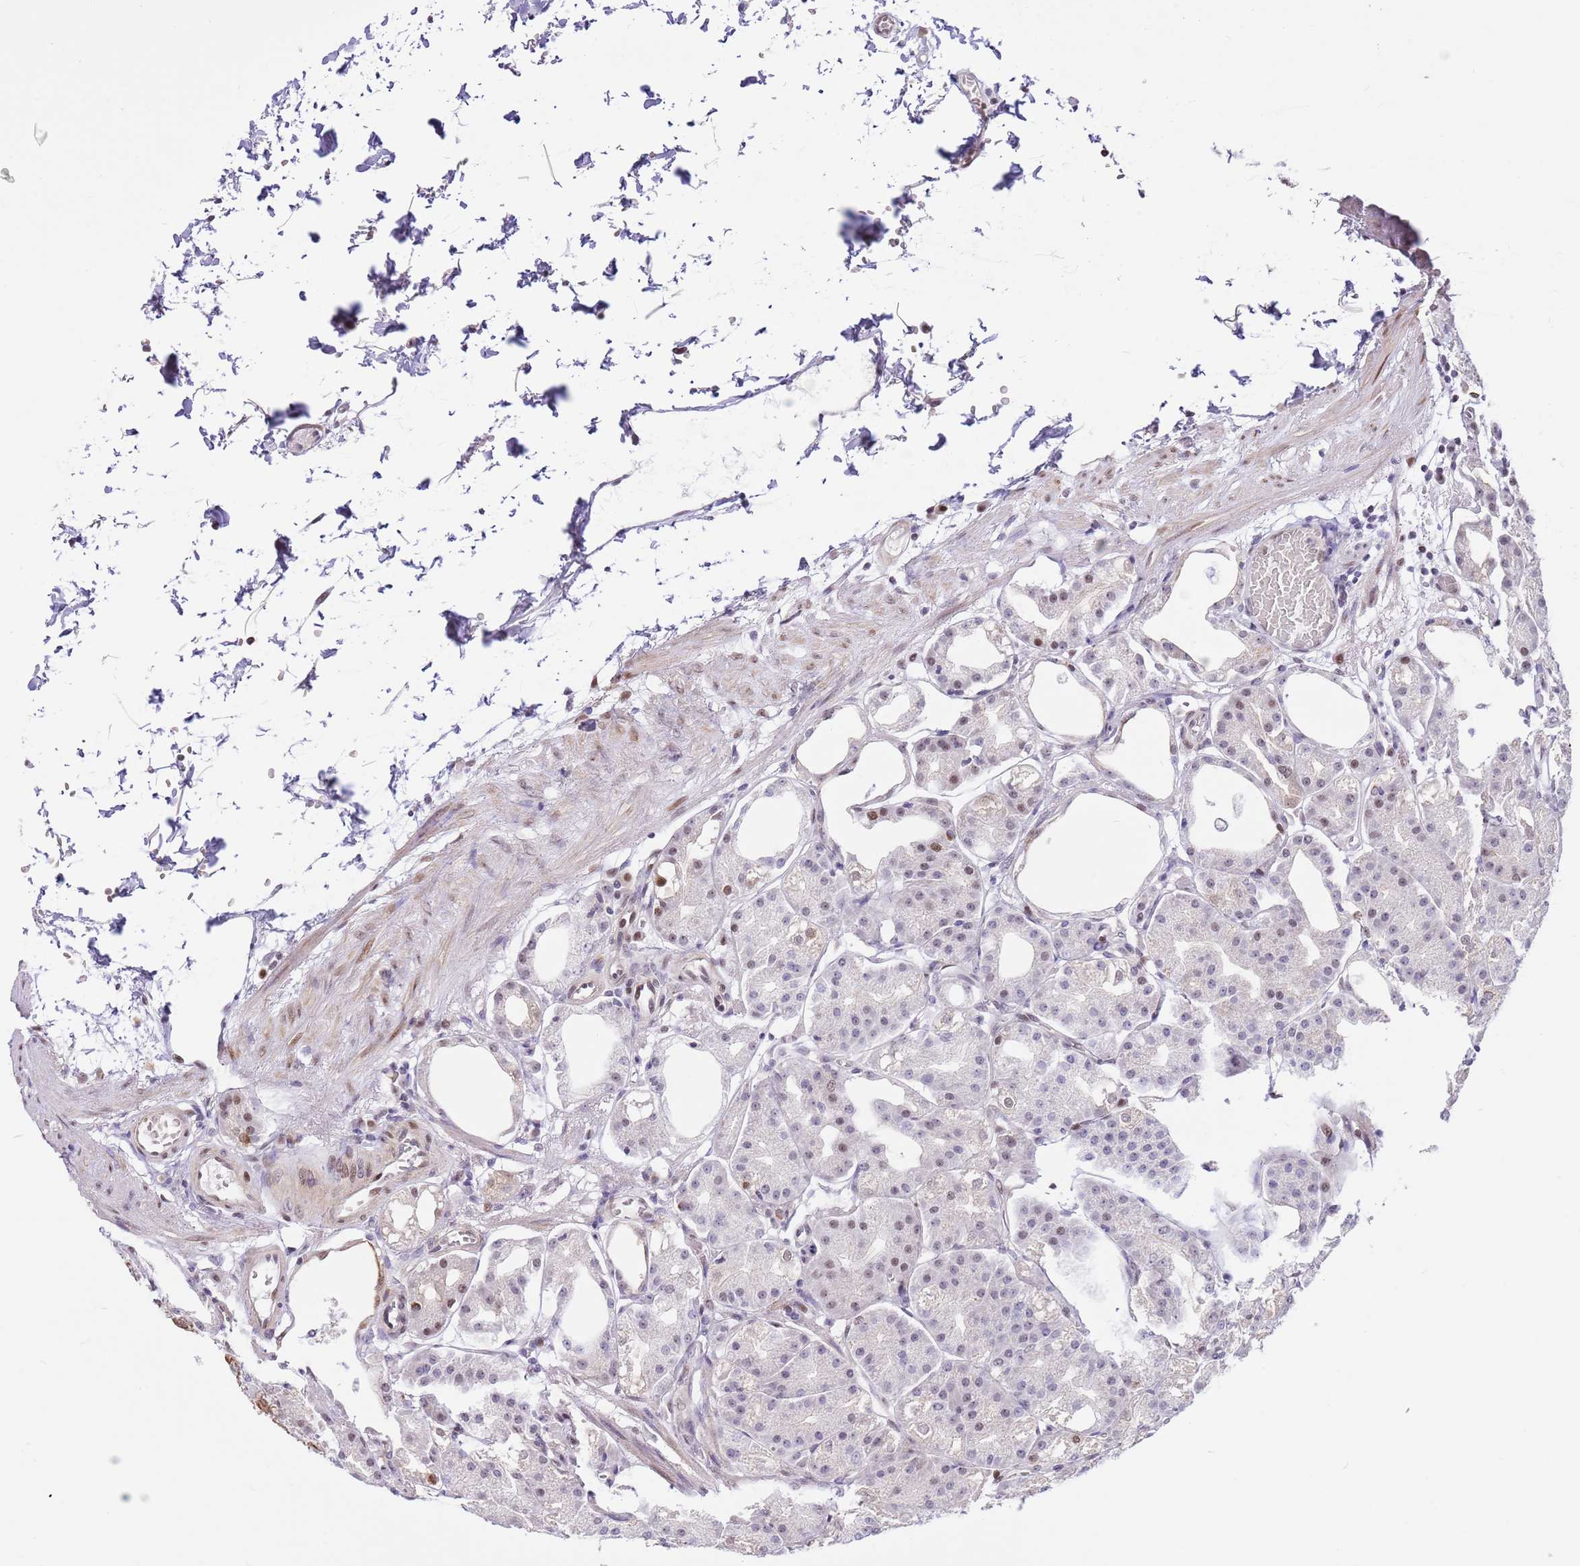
{"staining": {"intensity": "moderate", "quantity": "25%-75%", "location": "cytoplasmic/membranous,nuclear"}, "tissue": "stomach", "cell_type": "Glandular cells", "image_type": "normal", "snomed": [{"axis": "morphology", "description": "Normal tissue, NOS"}, {"axis": "topography", "description": "Stomach, lower"}], "caption": "Approximately 25%-75% of glandular cells in normal human stomach demonstrate moderate cytoplasmic/membranous,nuclear protein positivity as visualized by brown immunohistochemical staining.", "gene": "RFK", "patient": {"sex": "male", "age": 71}}